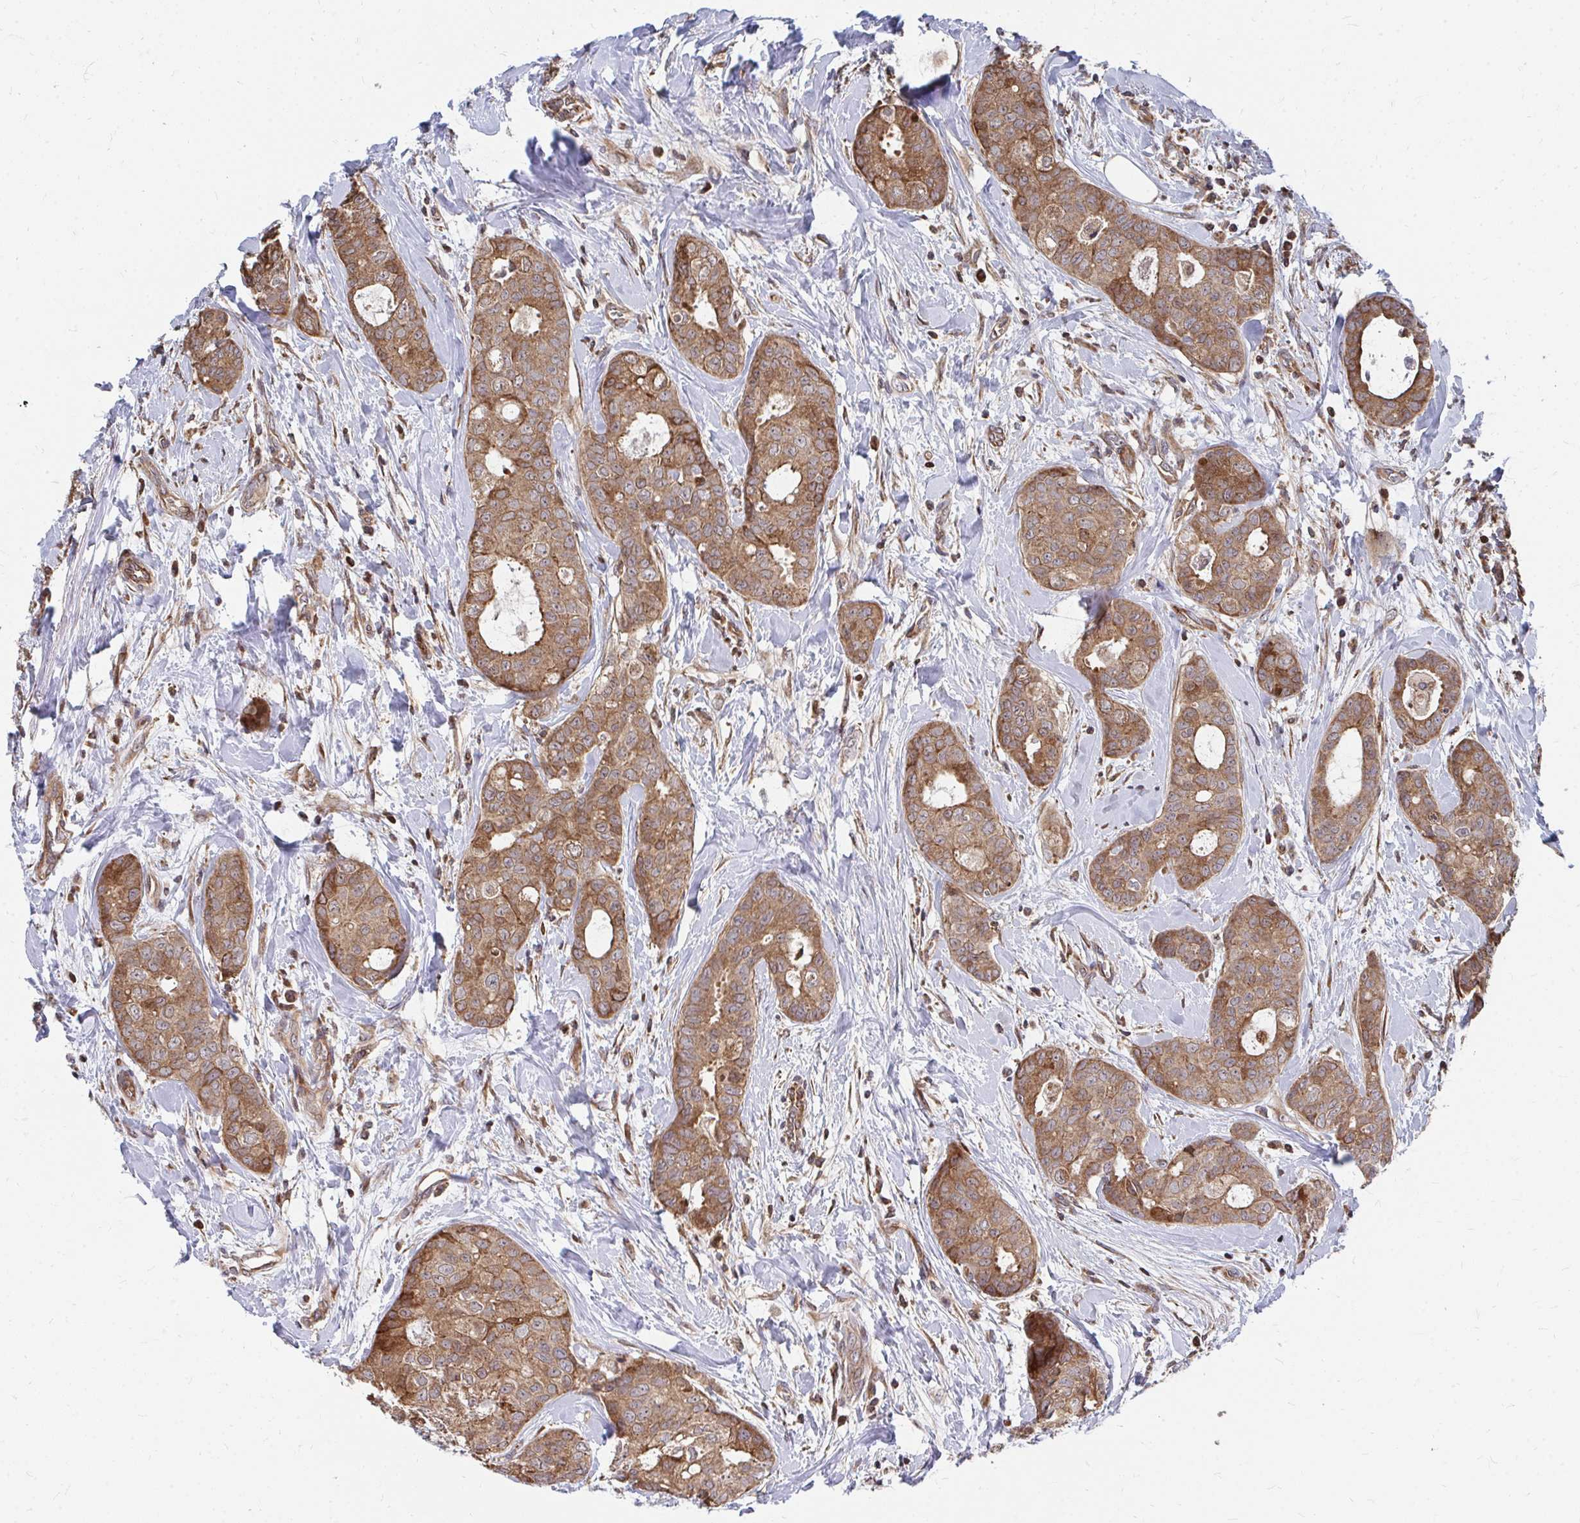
{"staining": {"intensity": "strong", "quantity": ">75%", "location": "cytoplasmic/membranous"}, "tissue": "breast cancer", "cell_type": "Tumor cells", "image_type": "cancer", "snomed": [{"axis": "morphology", "description": "Duct carcinoma"}, {"axis": "topography", "description": "Breast"}], "caption": "Immunohistochemical staining of human breast cancer (intraductal carcinoma) displays high levels of strong cytoplasmic/membranous positivity in approximately >75% of tumor cells.", "gene": "FAM89A", "patient": {"sex": "female", "age": 45}}